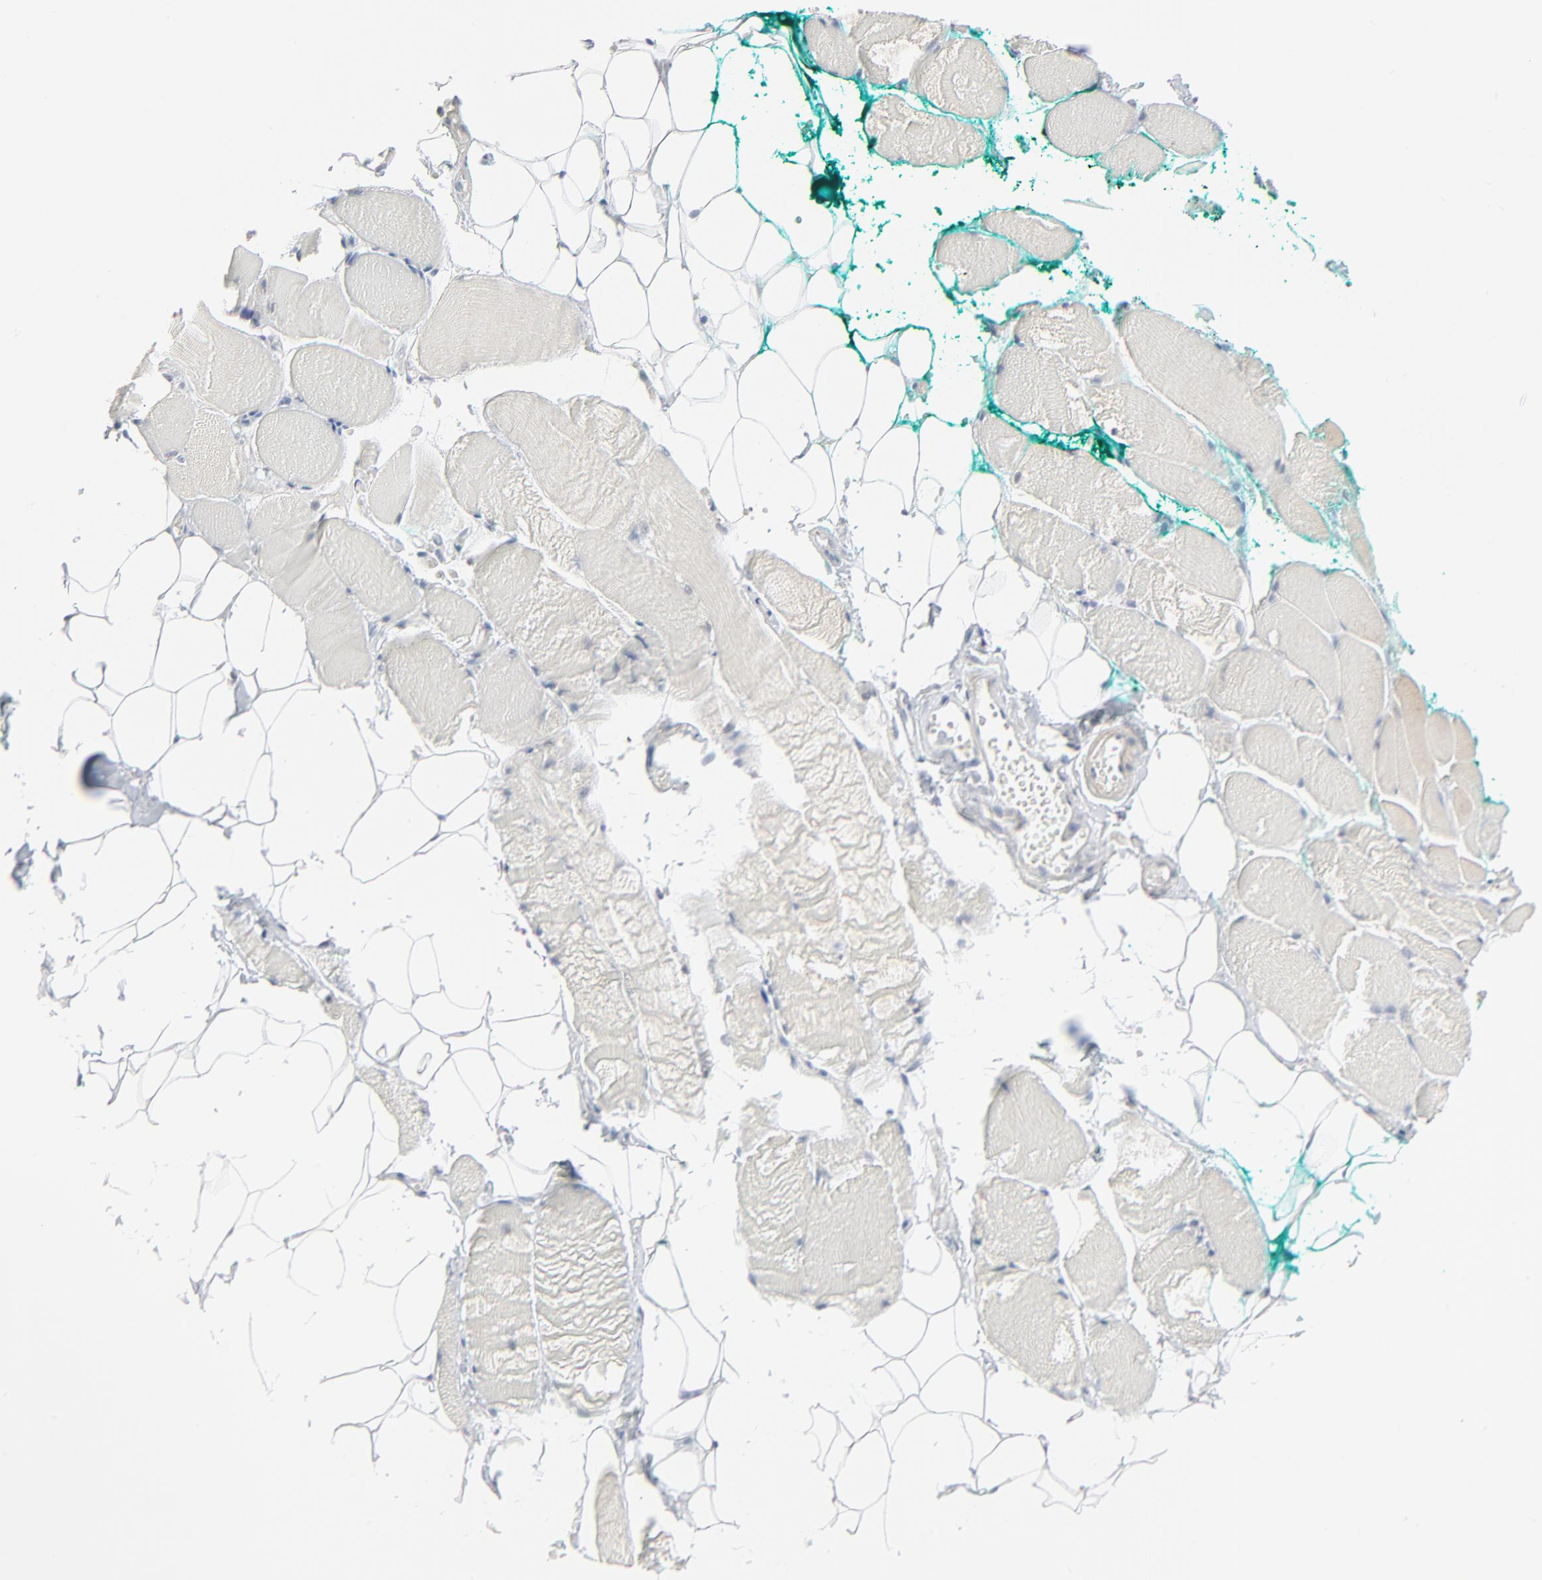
{"staining": {"intensity": "negative", "quantity": "none", "location": "none"}, "tissue": "skeletal muscle", "cell_type": "Myocytes", "image_type": "normal", "snomed": [{"axis": "morphology", "description": "Normal tissue, NOS"}, {"axis": "topography", "description": "Skeletal muscle"}, {"axis": "topography", "description": "Peripheral nerve tissue"}], "caption": "A high-resolution image shows IHC staining of unremarkable skeletal muscle, which reveals no significant expression in myocytes.", "gene": "NEUROD1", "patient": {"sex": "female", "age": 84}}